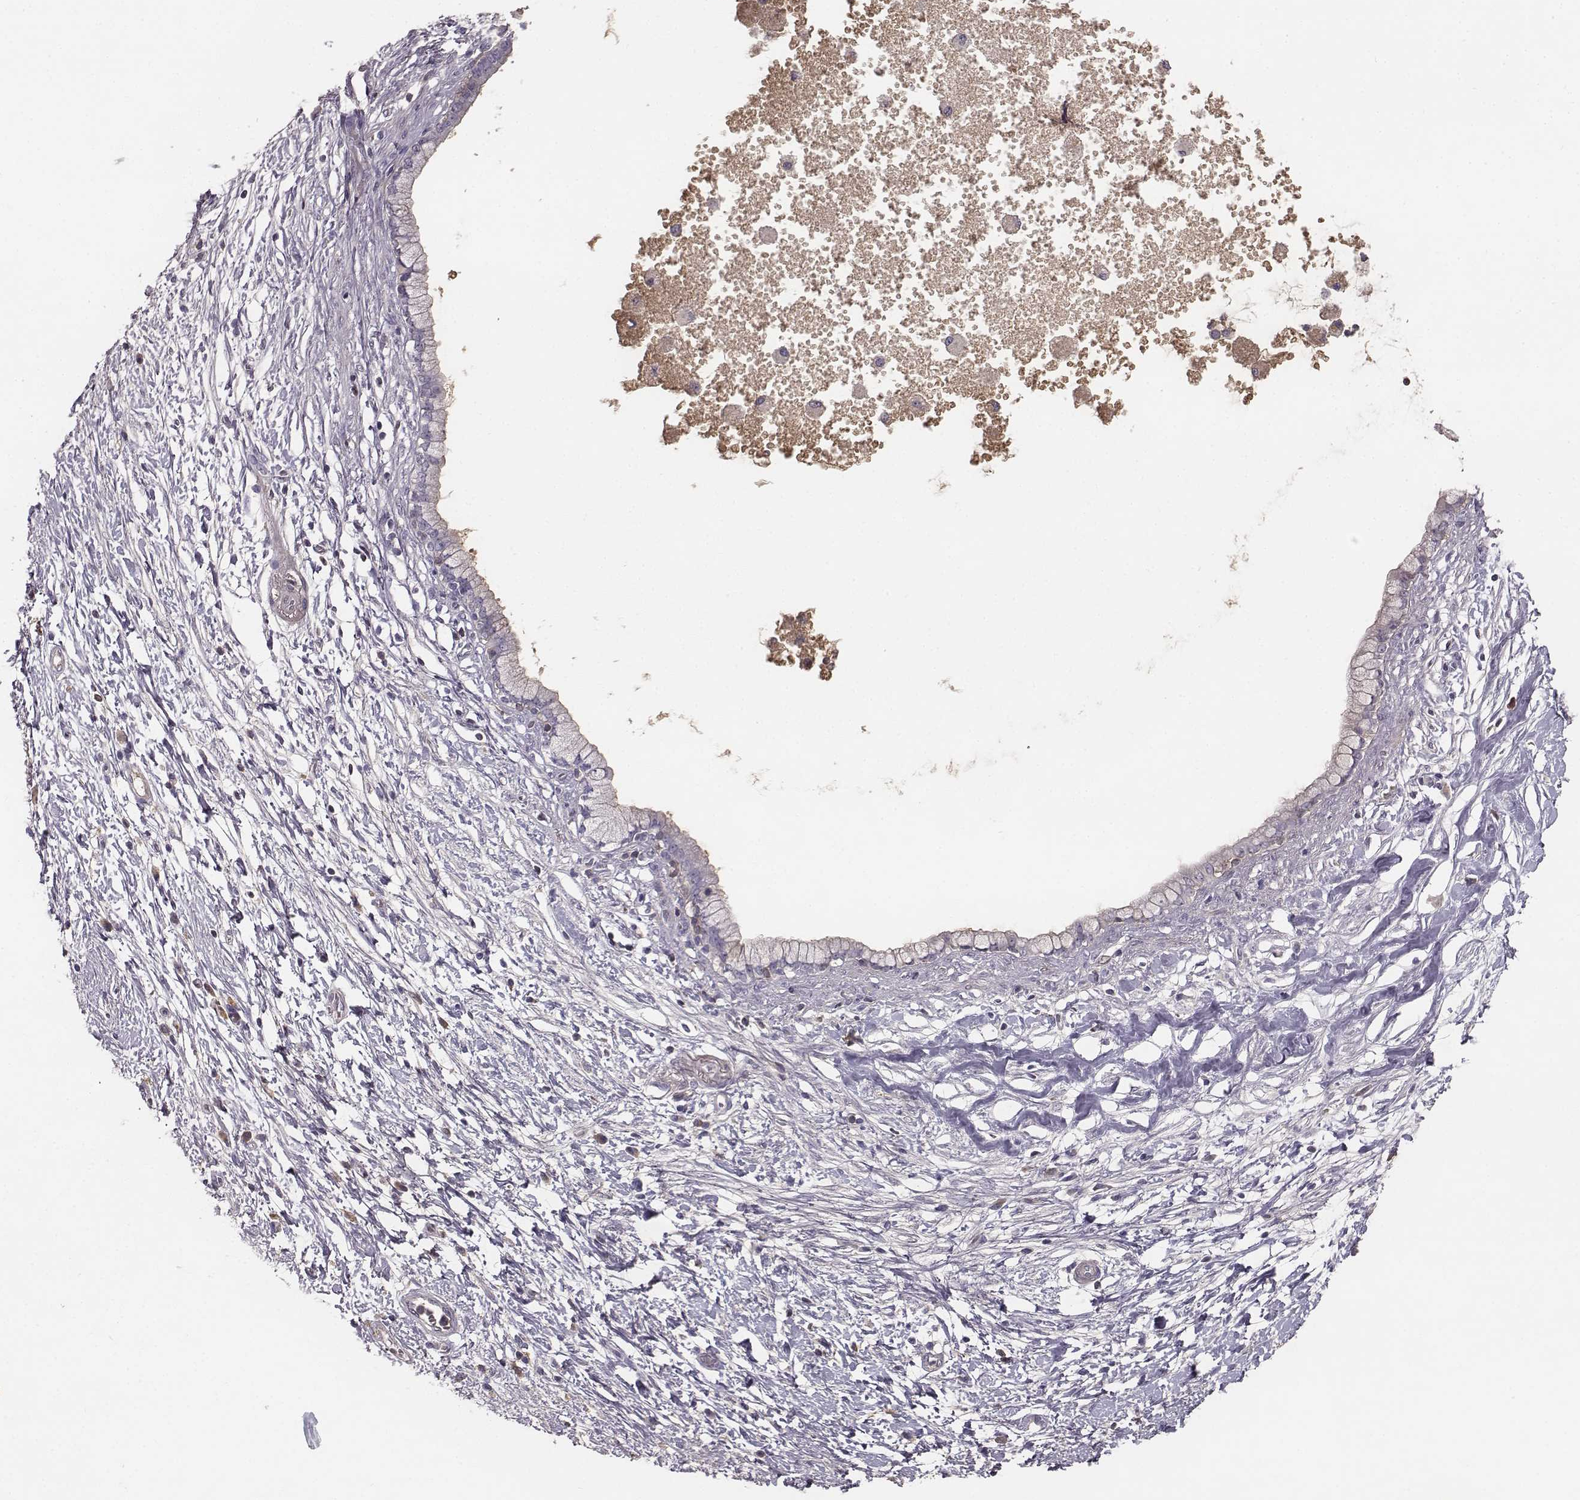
{"staining": {"intensity": "negative", "quantity": "none", "location": "none"}, "tissue": "pancreatic cancer", "cell_type": "Tumor cells", "image_type": "cancer", "snomed": [{"axis": "morphology", "description": "Adenocarcinoma, NOS"}, {"axis": "topography", "description": "Pancreas"}], "caption": "Tumor cells are negative for brown protein staining in pancreatic cancer (adenocarcinoma).", "gene": "YJEFN3", "patient": {"sex": "female", "age": 72}}